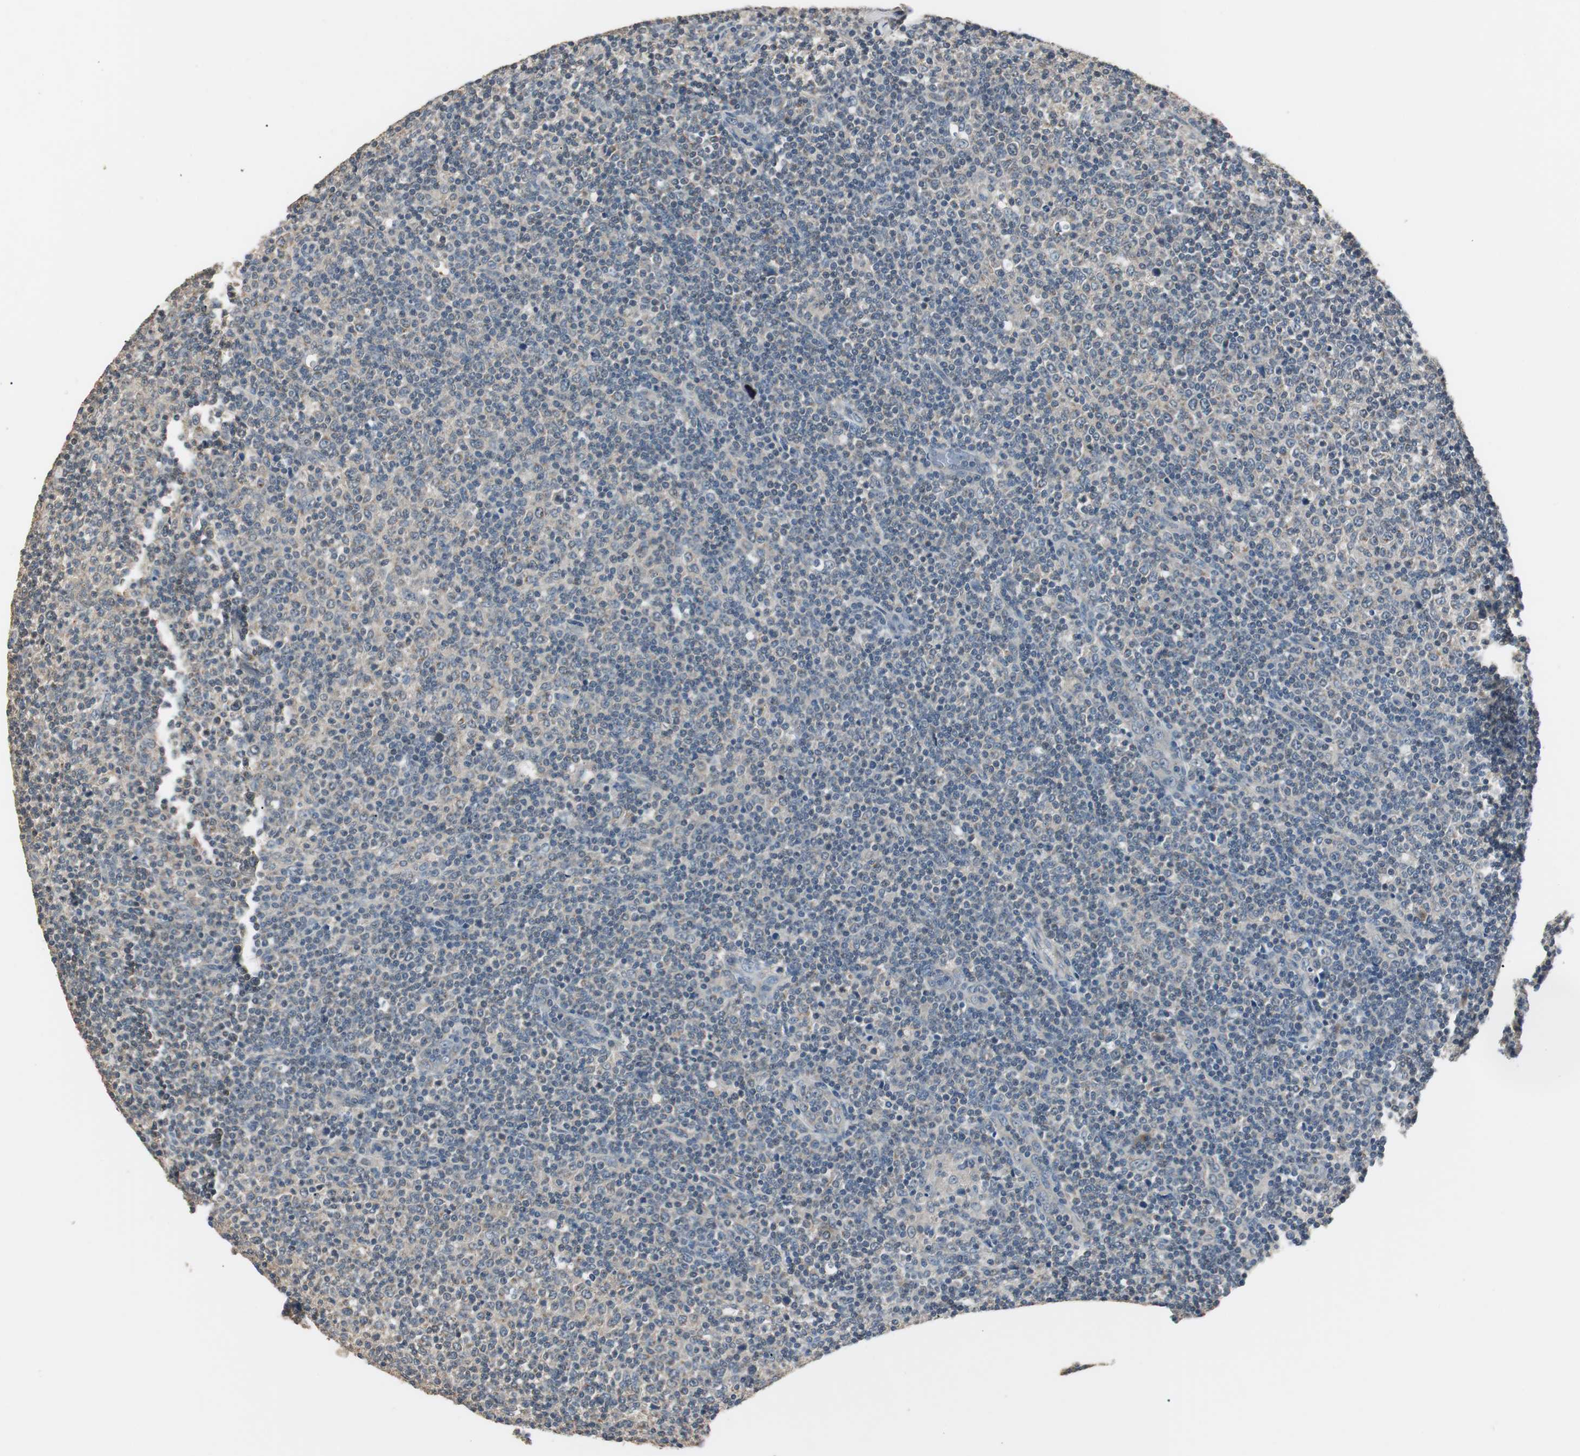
{"staining": {"intensity": "weak", "quantity": "<25%", "location": "cytoplasmic/membranous"}, "tissue": "lymphoma", "cell_type": "Tumor cells", "image_type": "cancer", "snomed": [{"axis": "morphology", "description": "Malignant lymphoma, non-Hodgkin's type, Low grade"}, {"axis": "topography", "description": "Lymph node"}], "caption": "Tumor cells show no significant protein positivity in lymphoma.", "gene": "PTPRN2", "patient": {"sex": "male", "age": 70}}